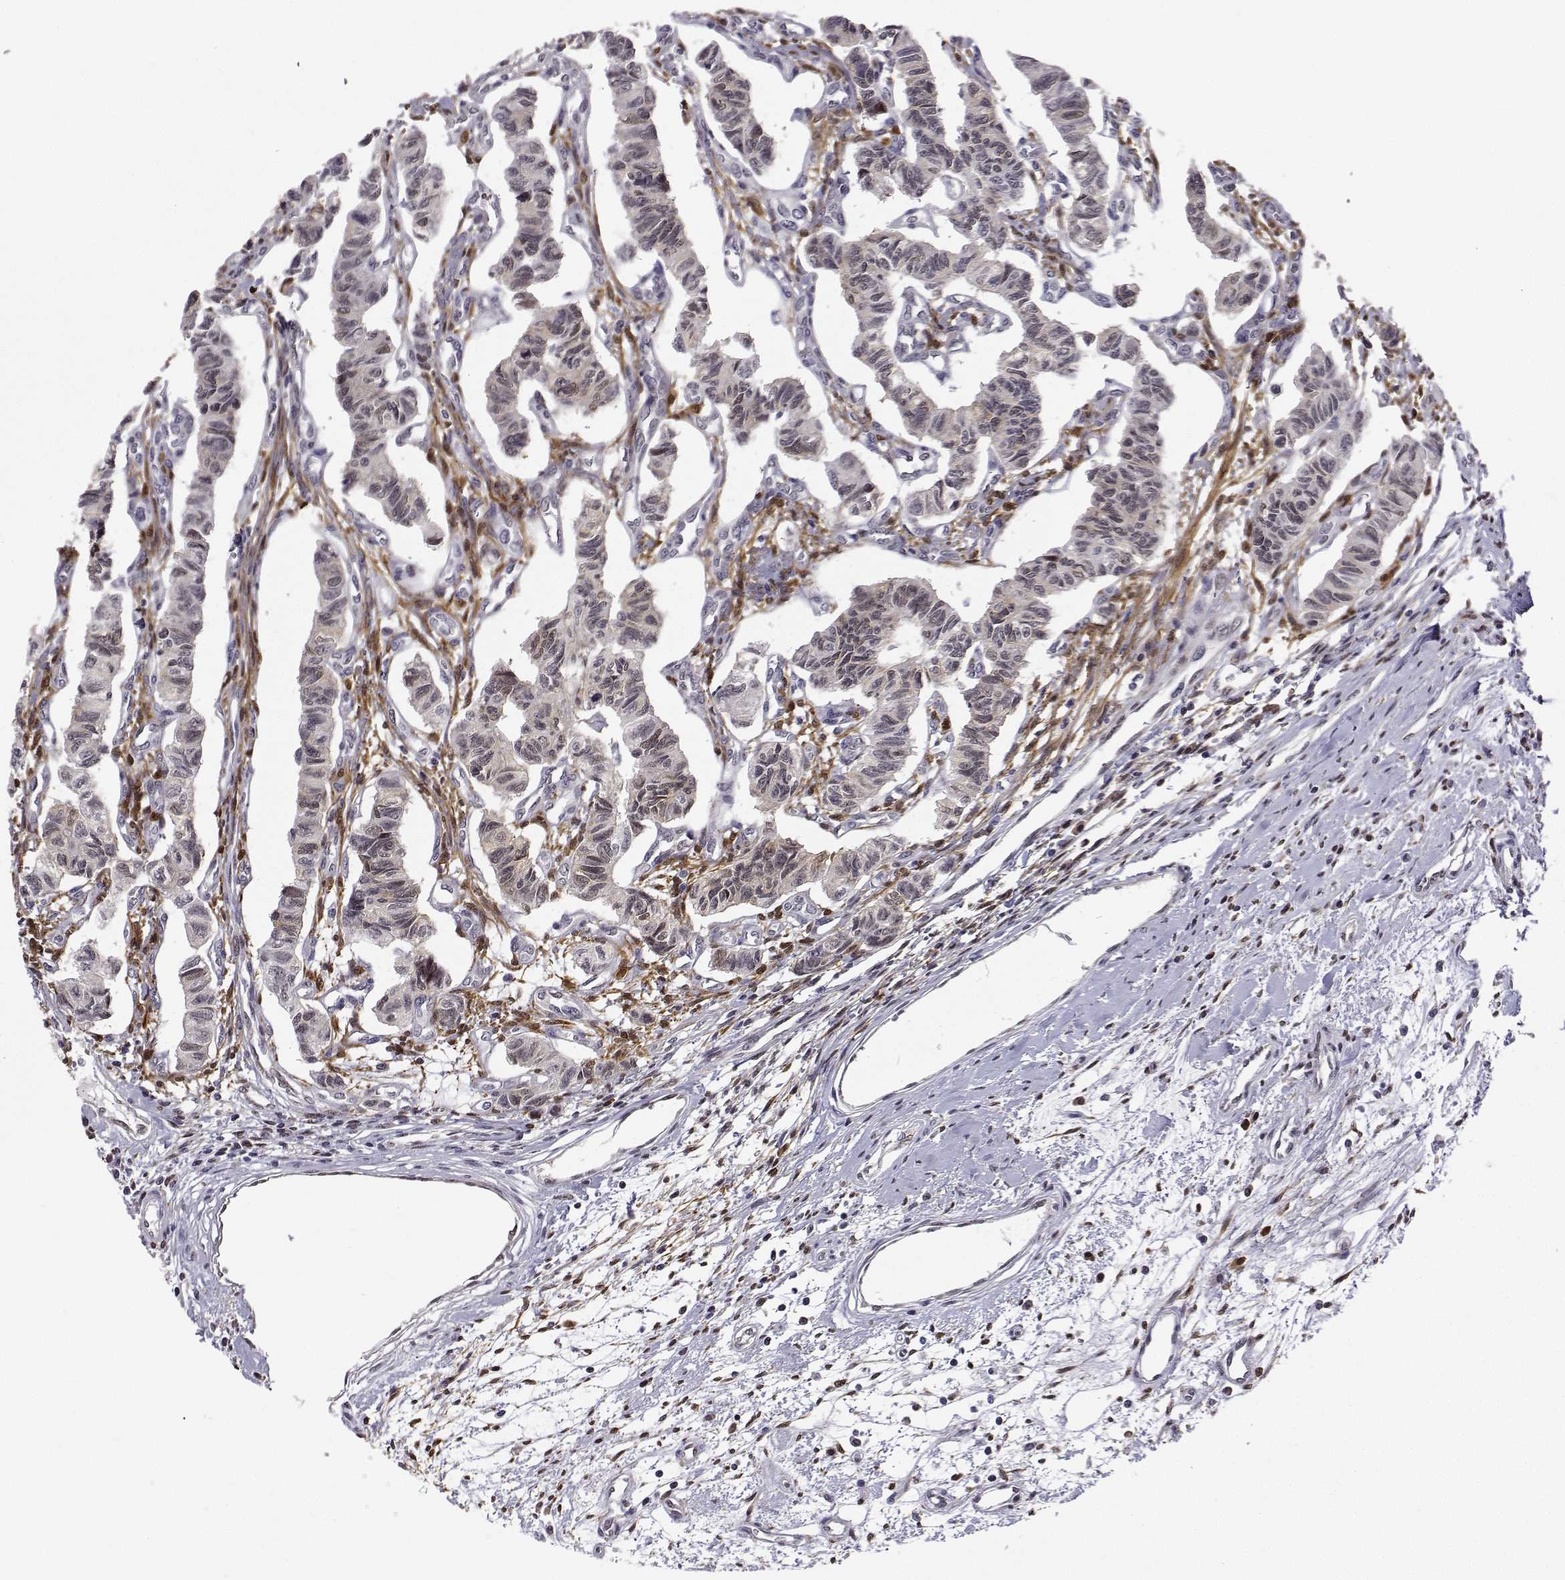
{"staining": {"intensity": "weak", "quantity": "<25%", "location": "nuclear"}, "tissue": "carcinoid", "cell_type": "Tumor cells", "image_type": "cancer", "snomed": [{"axis": "morphology", "description": "Carcinoid, malignant, NOS"}, {"axis": "topography", "description": "Kidney"}], "caption": "A high-resolution photomicrograph shows immunohistochemistry (IHC) staining of carcinoid (malignant), which demonstrates no significant staining in tumor cells. The staining is performed using DAB brown chromogen with nuclei counter-stained in using hematoxylin.", "gene": "PHGDH", "patient": {"sex": "female", "age": 41}}